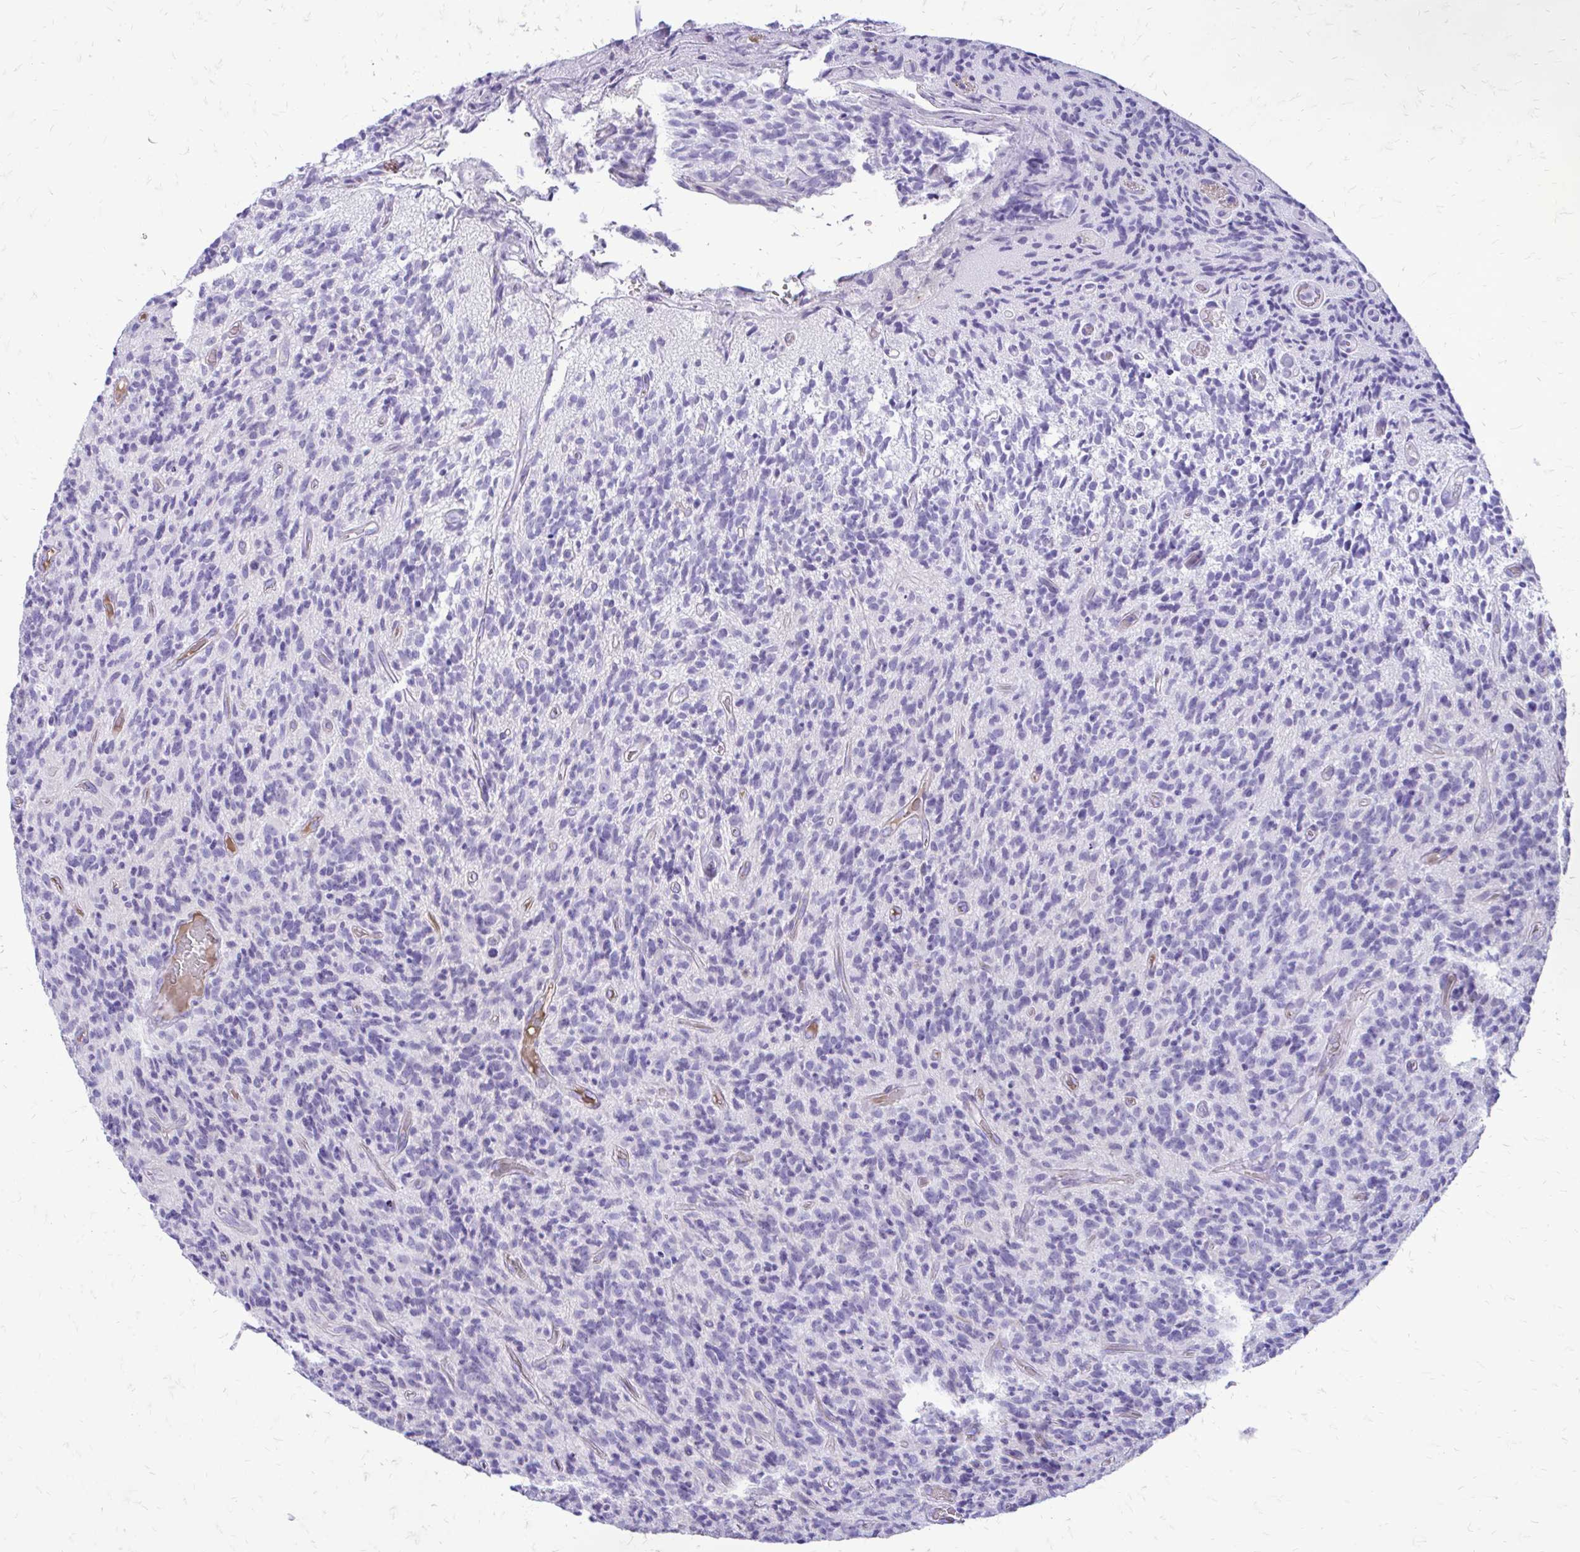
{"staining": {"intensity": "negative", "quantity": "none", "location": "none"}, "tissue": "glioma", "cell_type": "Tumor cells", "image_type": "cancer", "snomed": [{"axis": "morphology", "description": "Glioma, malignant, High grade"}, {"axis": "topography", "description": "Brain"}], "caption": "Photomicrograph shows no significant protein staining in tumor cells of glioma.", "gene": "SIGLEC11", "patient": {"sex": "male", "age": 76}}